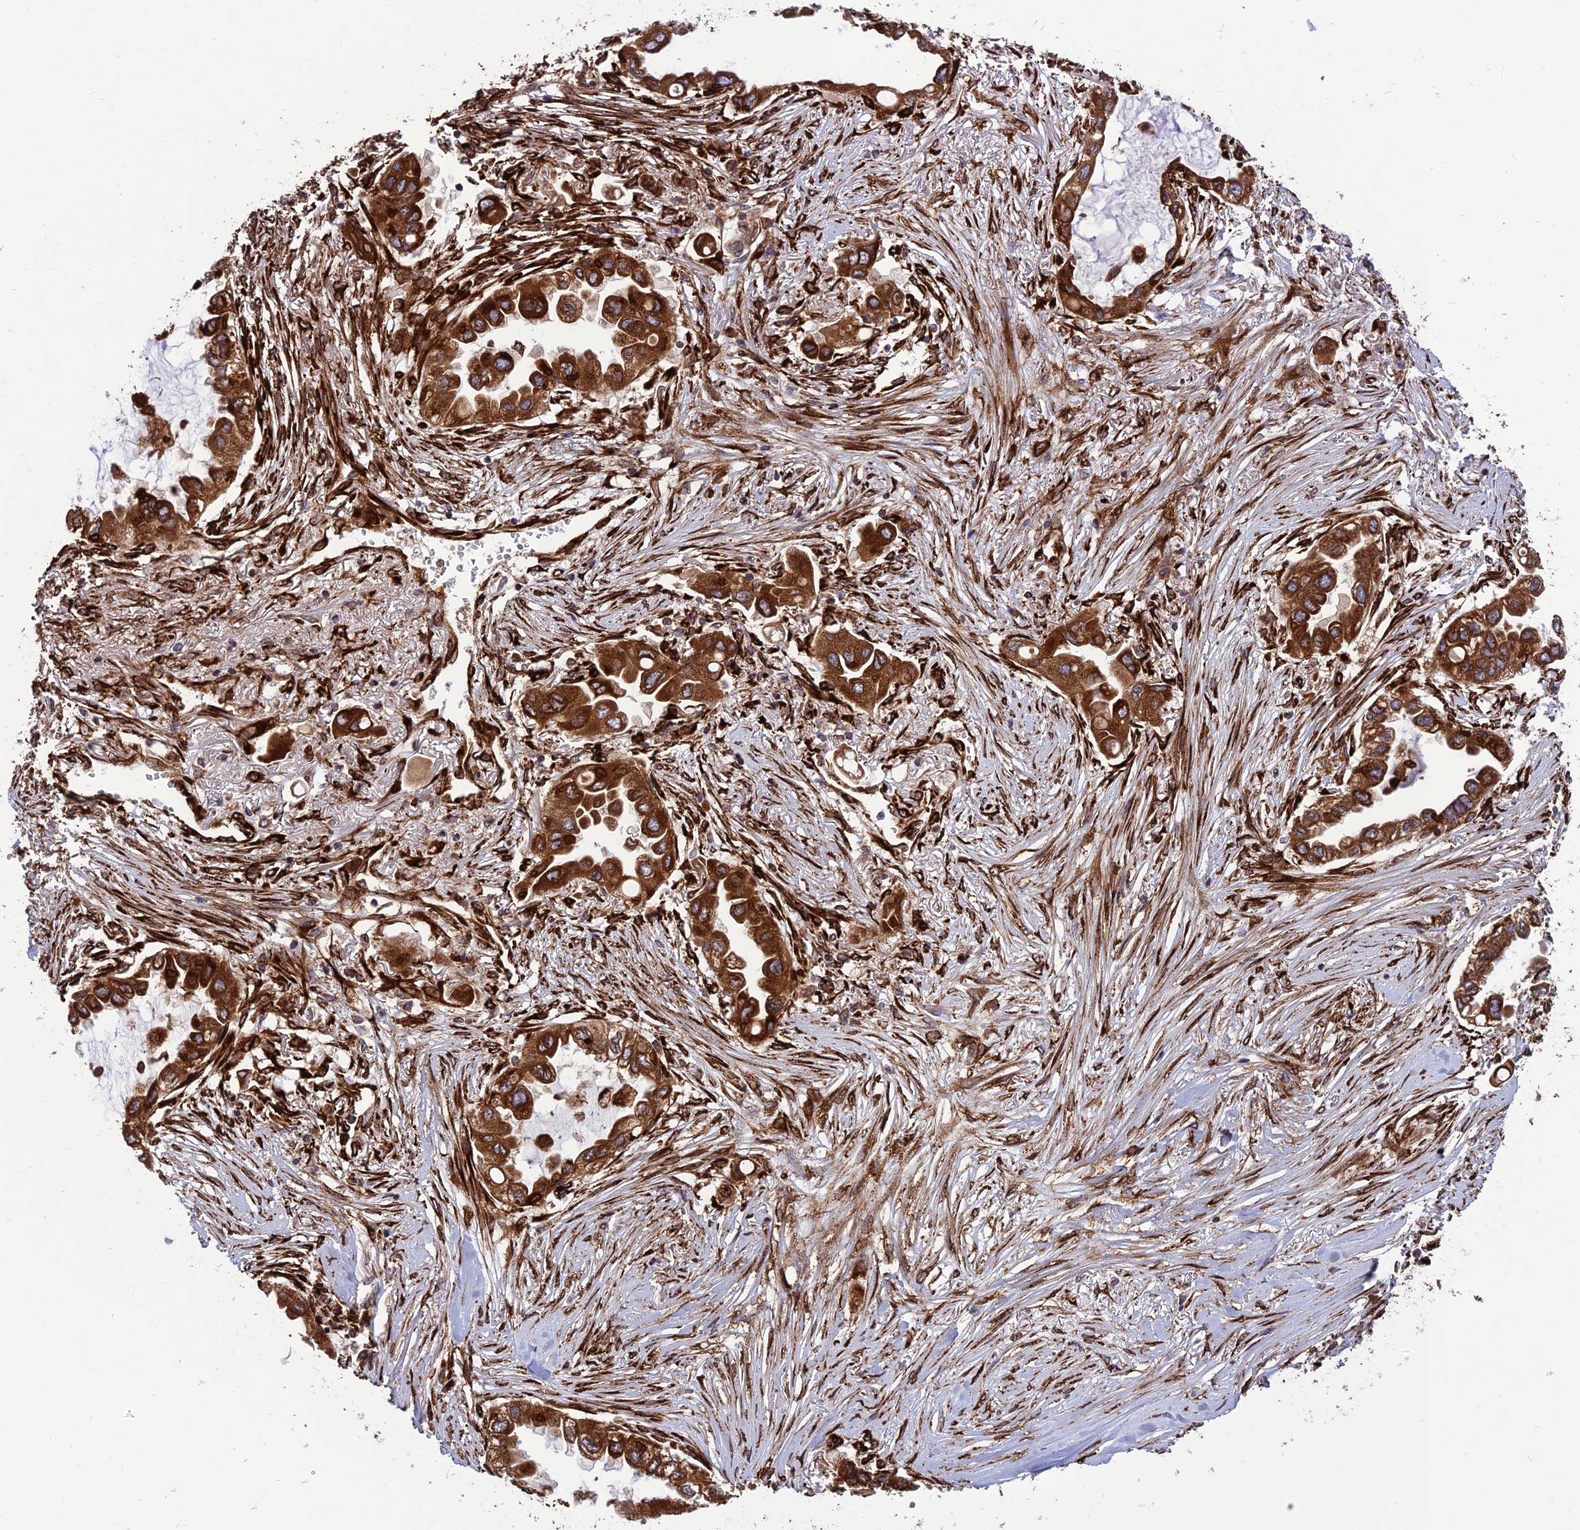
{"staining": {"intensity": "strong", "quantity": ">75%", "location": "cytoplasmic/membranous"}, "tissue": "lung cancer", "cell_type": "Tumor cells", "image_type": "cancer", "snomed": [{"axis": "morphology", "description": "Adenocarcinoma, NOS"}, {"axis": "topography", "description": "Lung"}], "caption": "Strong cytoplasmic/membranous protein expression is present in about >75% of tumor cells in lung cancer (adenocarcinoma). (DAB (3,3'-diaminobenzidine) IHC, brown staining for protein, blue staining for nuclei).", "gene": "CRTAP", "patient": {"sex": "female", "age": 76}}